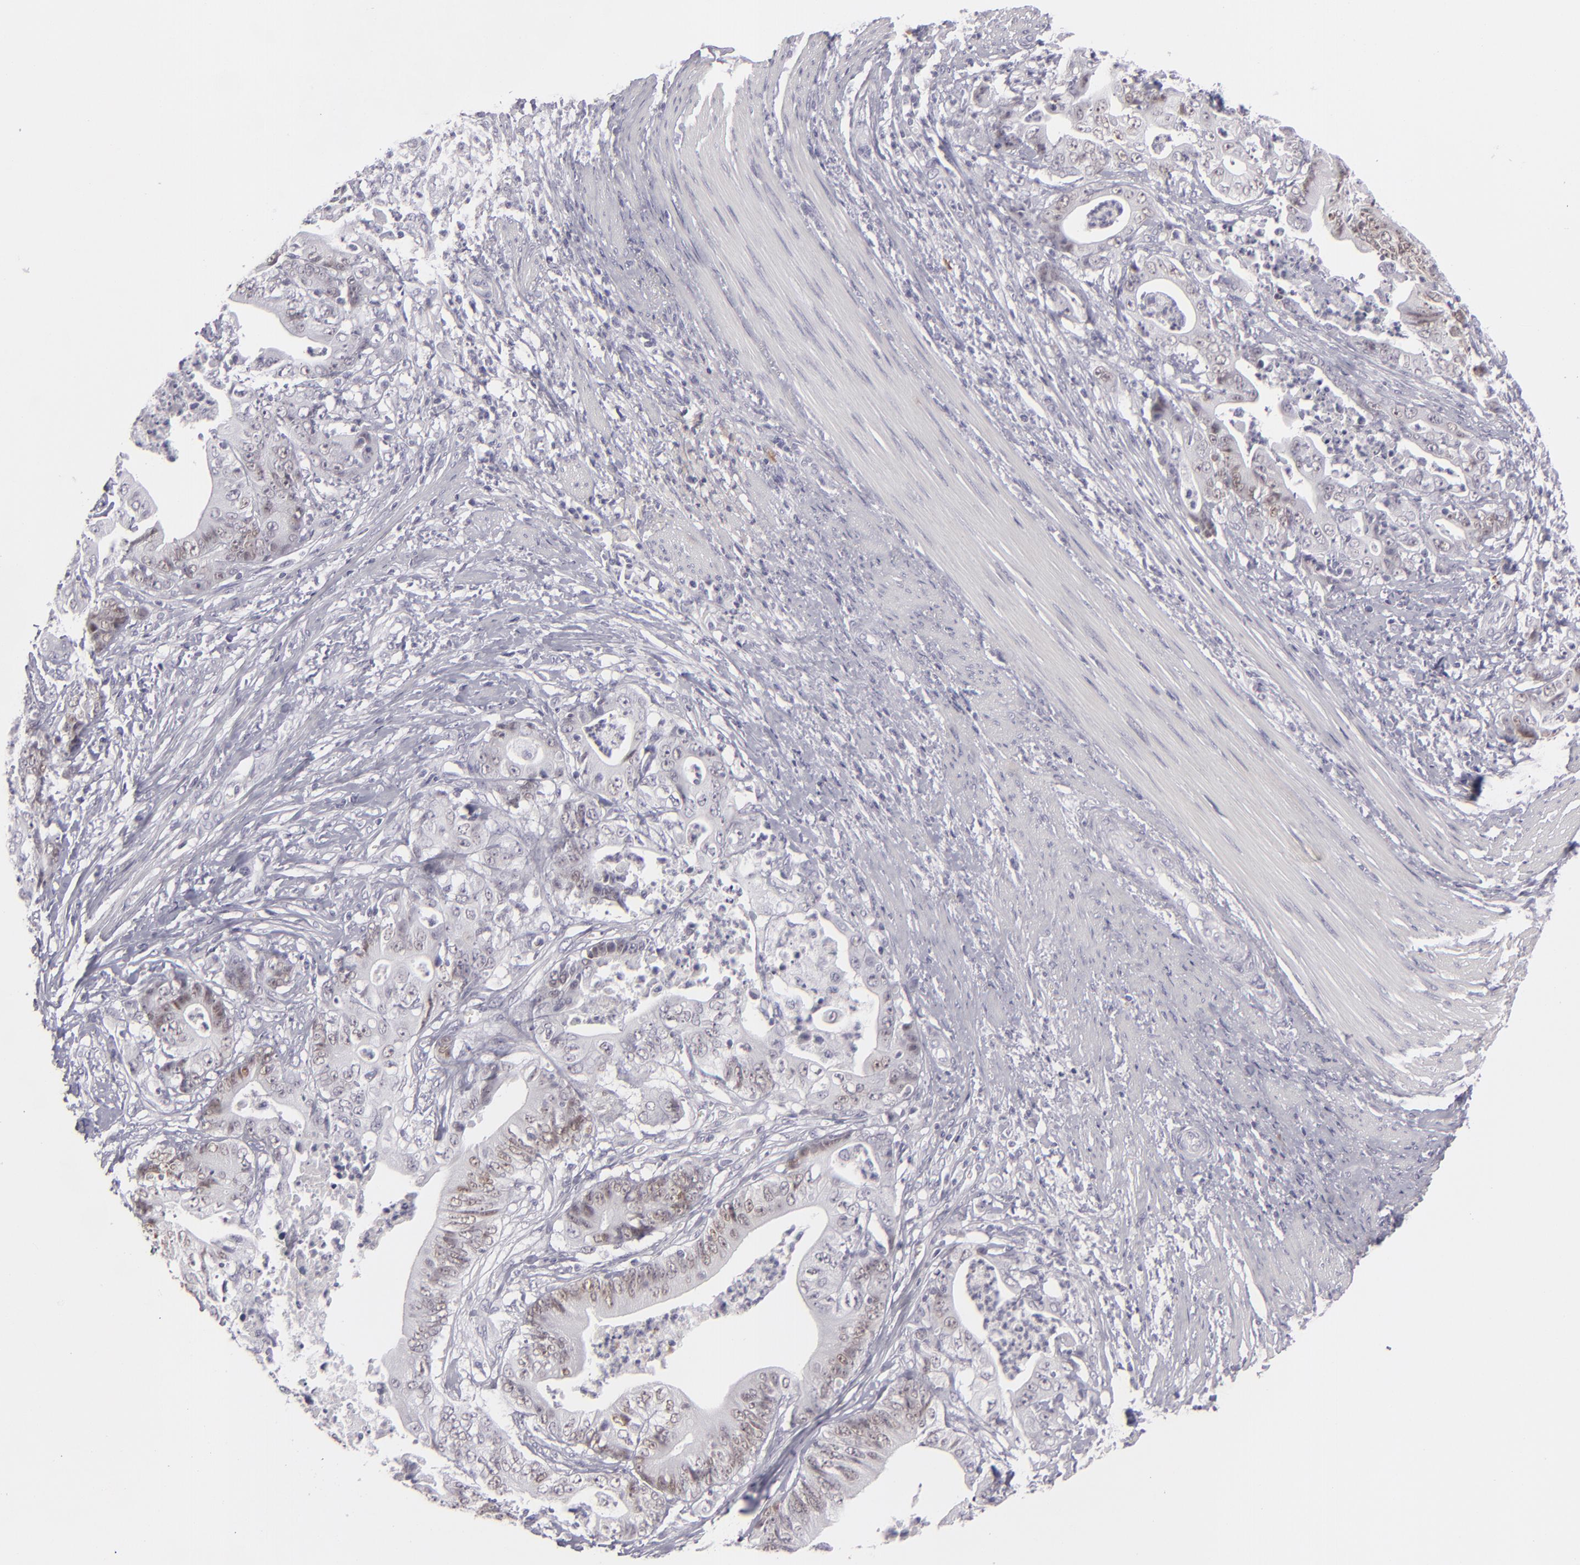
{"staining": {"intensity": "moderate", "quantity": "25%-75%", "location": "nuclear"}, "tissue": "stomach cancer", "cell_type": "Tumor cells", "image_type": "cancer", "snomed": [{"axis": "morphology", "description": "Adenocarcinoma, NOS"}, {"axis": "topography", "description": "Stomach, lower"}], "caption": "Immunohistochemical staining of human adenocarcinoma (stomach) displays medium levels of moderate nuclear staining in about 25%-75% of tumor cells.", "gene": "CDX2", "patient": {"sex": "female", "age": 86}}